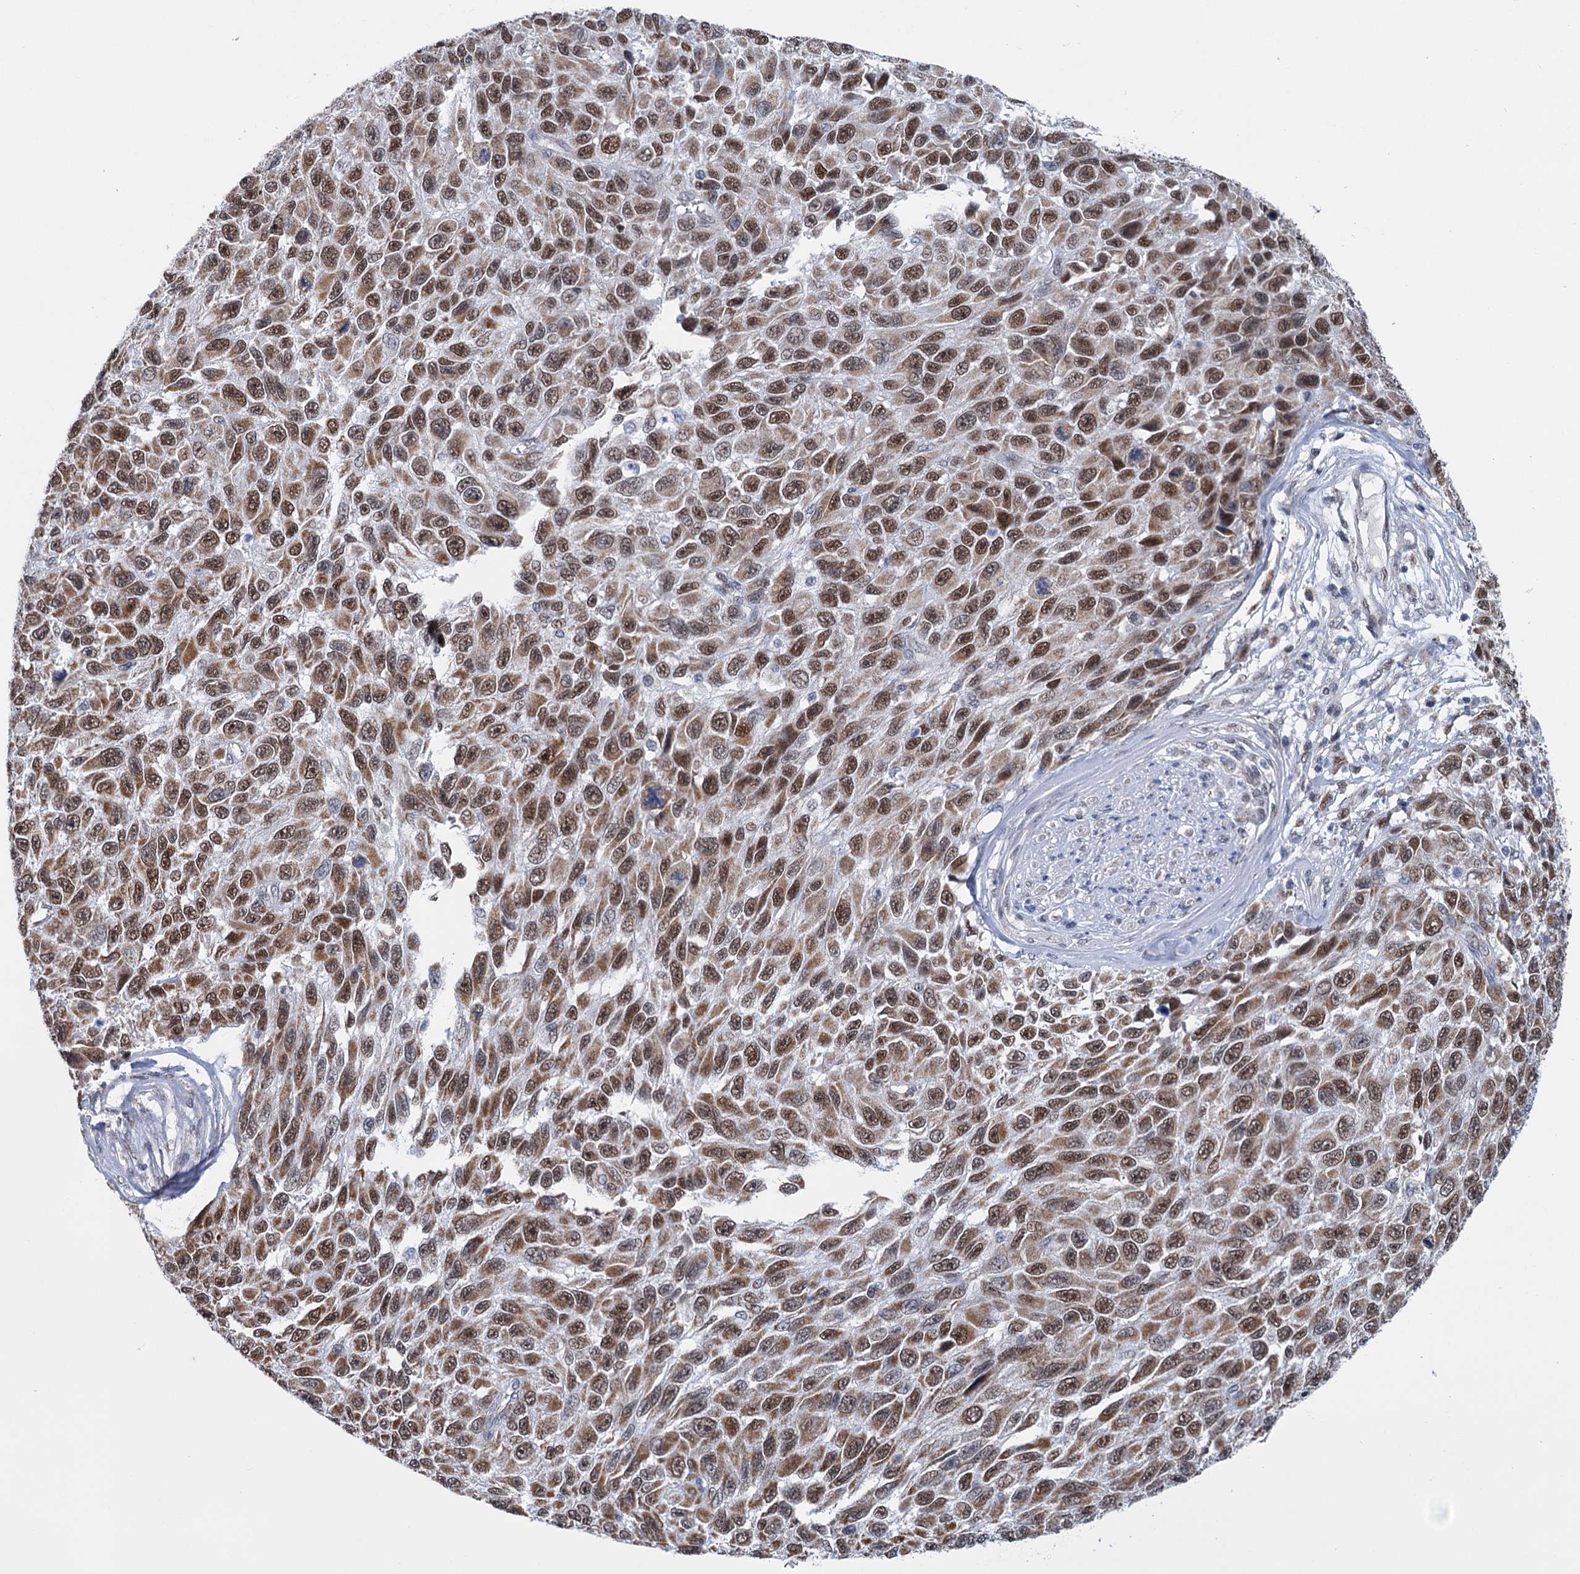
{"staining": {"intensity": "moderate", "quantity": ">75%", "location": "cytoplasmic/membranous,nuclear"}, "tissue": "melanoma", "cell_type": "Tumor cells", "image_type": "cancer", "snomed": [{"axis": "morphology", "description": "Normal tissue, NOS"}, {"axis": "morphology", "description": "Malignant melanoma, NOS"}, {"axis": "topography", "description": "Skin"}], "caption": "High-magnification brightfield microscopy of melanoma stained with DAB (brown) and counterstained with hematoxylin (blue). tumor cells exhibit moderate cytoplasmic/membranous and nuclear positivity is appreciated in approximately>75% of cells.", "gene": "MORN3", "patient": {"sex": "female", "age": 96}}